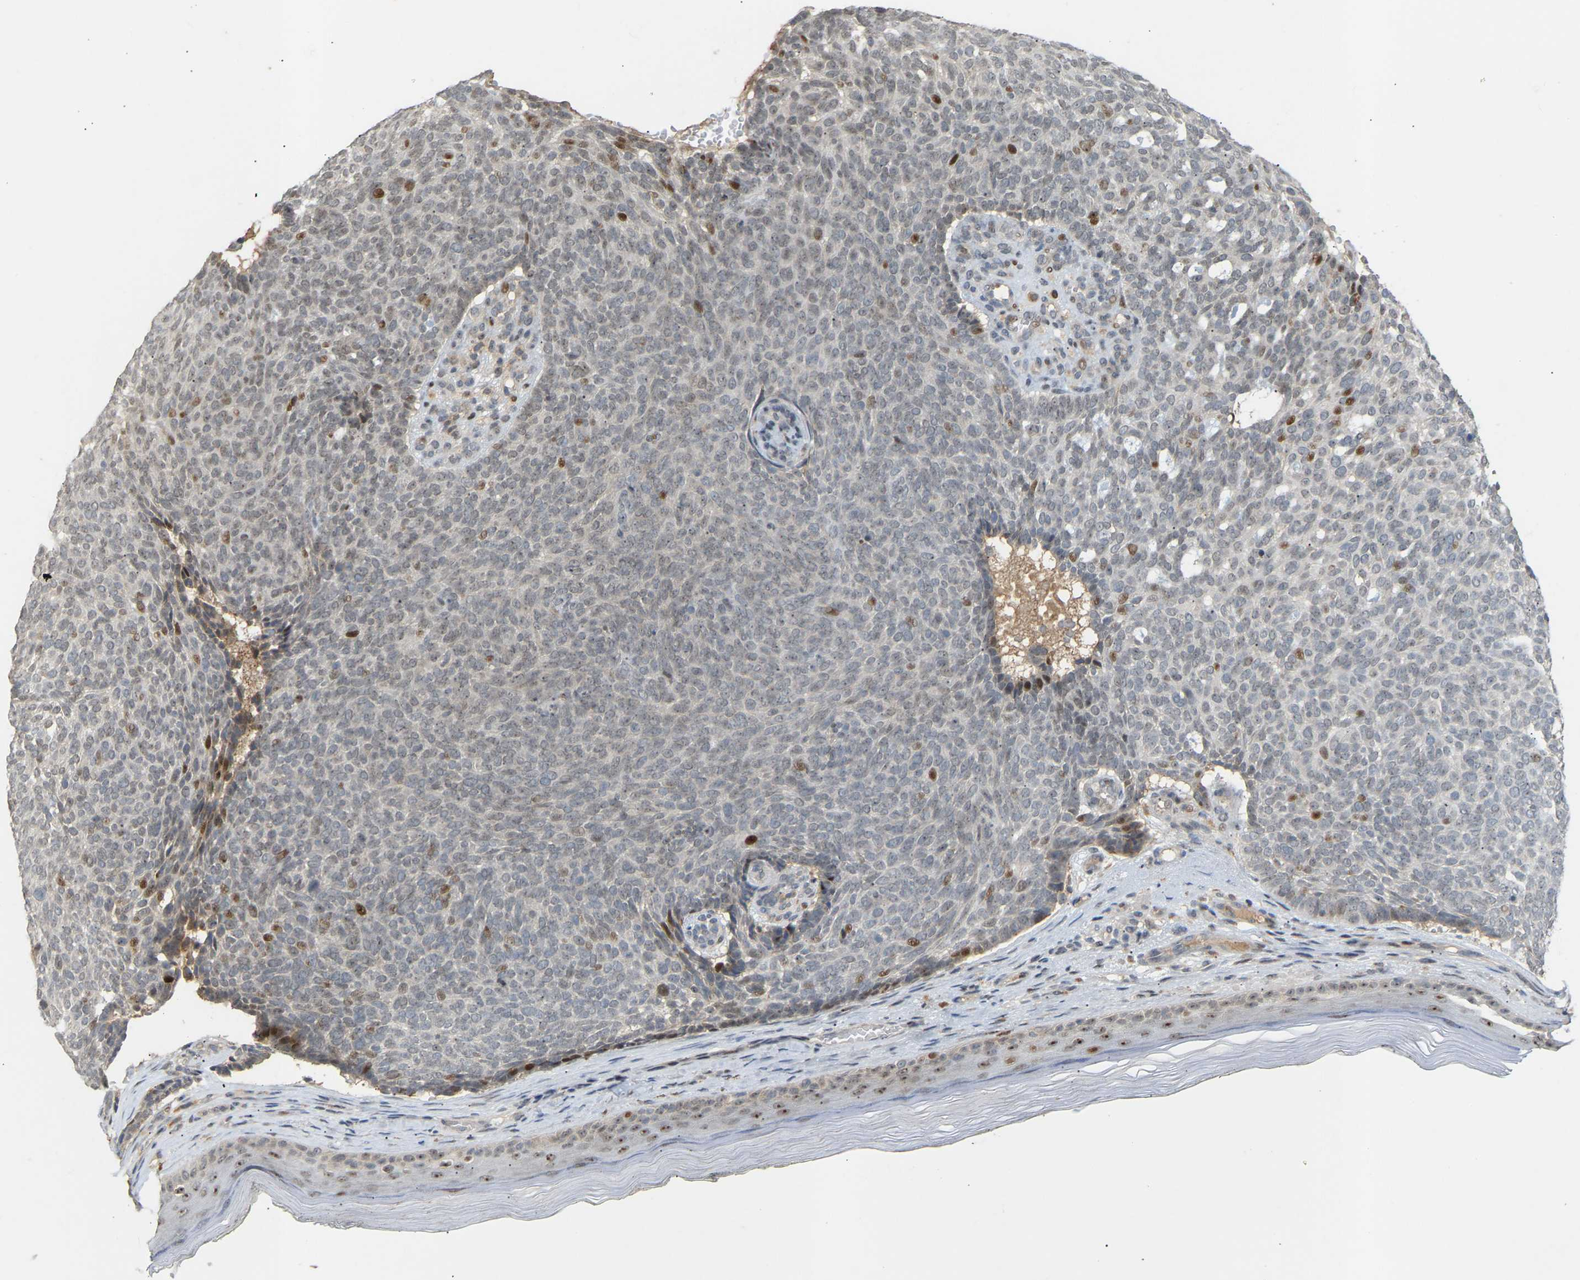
{"staining": {"intensity": "moderate", "quantity": "<25%", "location": "nuclear"}, "tissue": "skin cancer", "cell_type": "Tumor cells", "image_type": "cancer", "snomed": [{"axis": "morphology", "description": "Basal cell carcinoma"}, {"axis": "topography", "description": "Skin"}], "caption": "This is a histology image of IHC staining of skin cancer, which shows moderate positivity in the nuclear of tumor cells.", "gene": "PTPN4", "patient": {"sex": "male", "age": 61}}